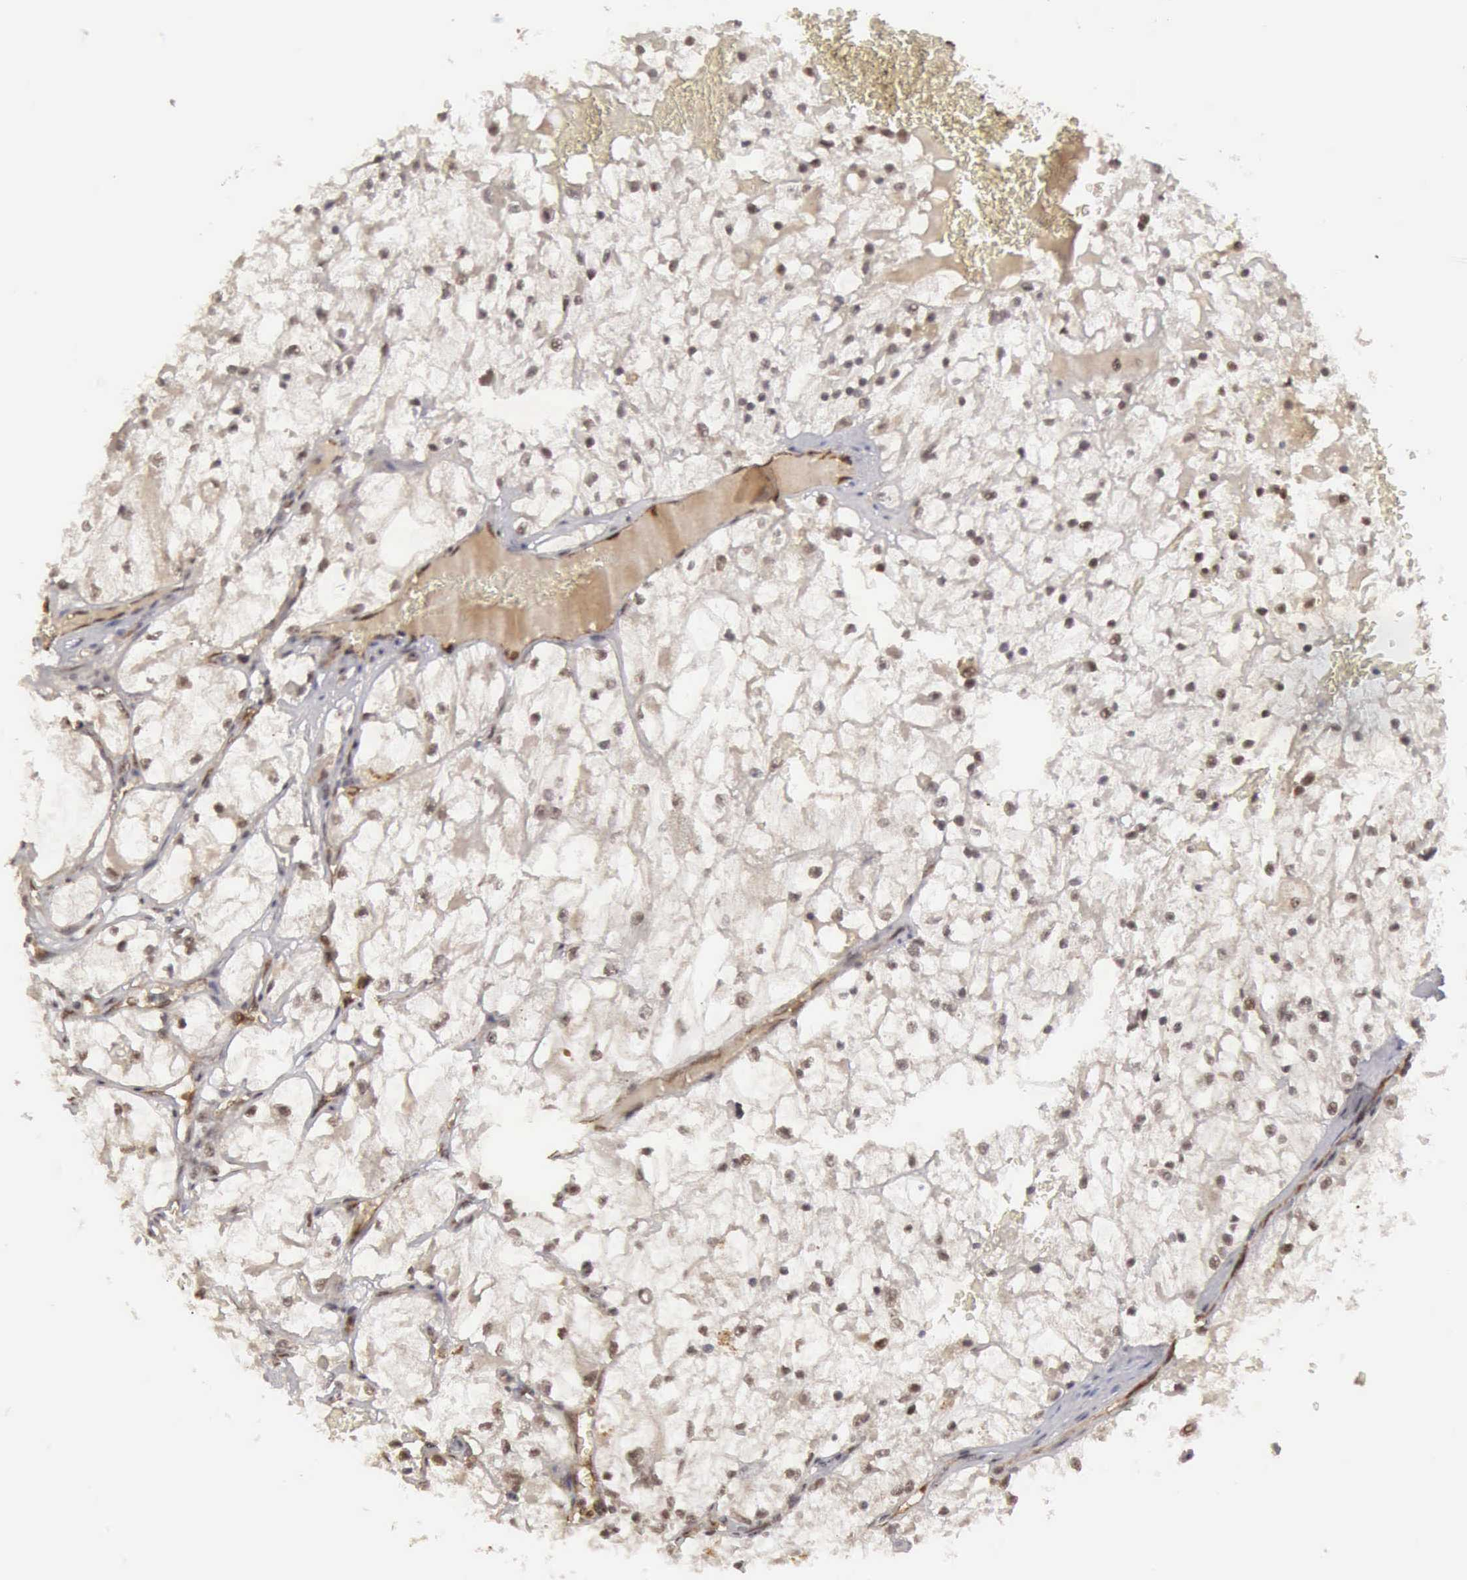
{"staining": {"intensity": "weak", "quantity": "<25%", "location": "cytoplasmic/membranous"}, "tissue": "renal cancer", "cell_type": "Tumor cells", "image_type": "cancer", "snomed": [{"axis": "morphology", "description": "Adenocarcinoma, NOS"}, {"axis": "topography", "description": "Kidney"}], "caption": "Immunohistochemical staining of renal adenocarcinoma demonstrates no significant staining in tumor cells. Brightfield microscopy of immunohistochemistry (IHC) stained with DAB (3,3'-diaminobenzidine) (brown) and hematoxylin (blue), captured at high magnification.", "gene": "CDKN2A", "patient": {"sex": "male", "age": 61}}